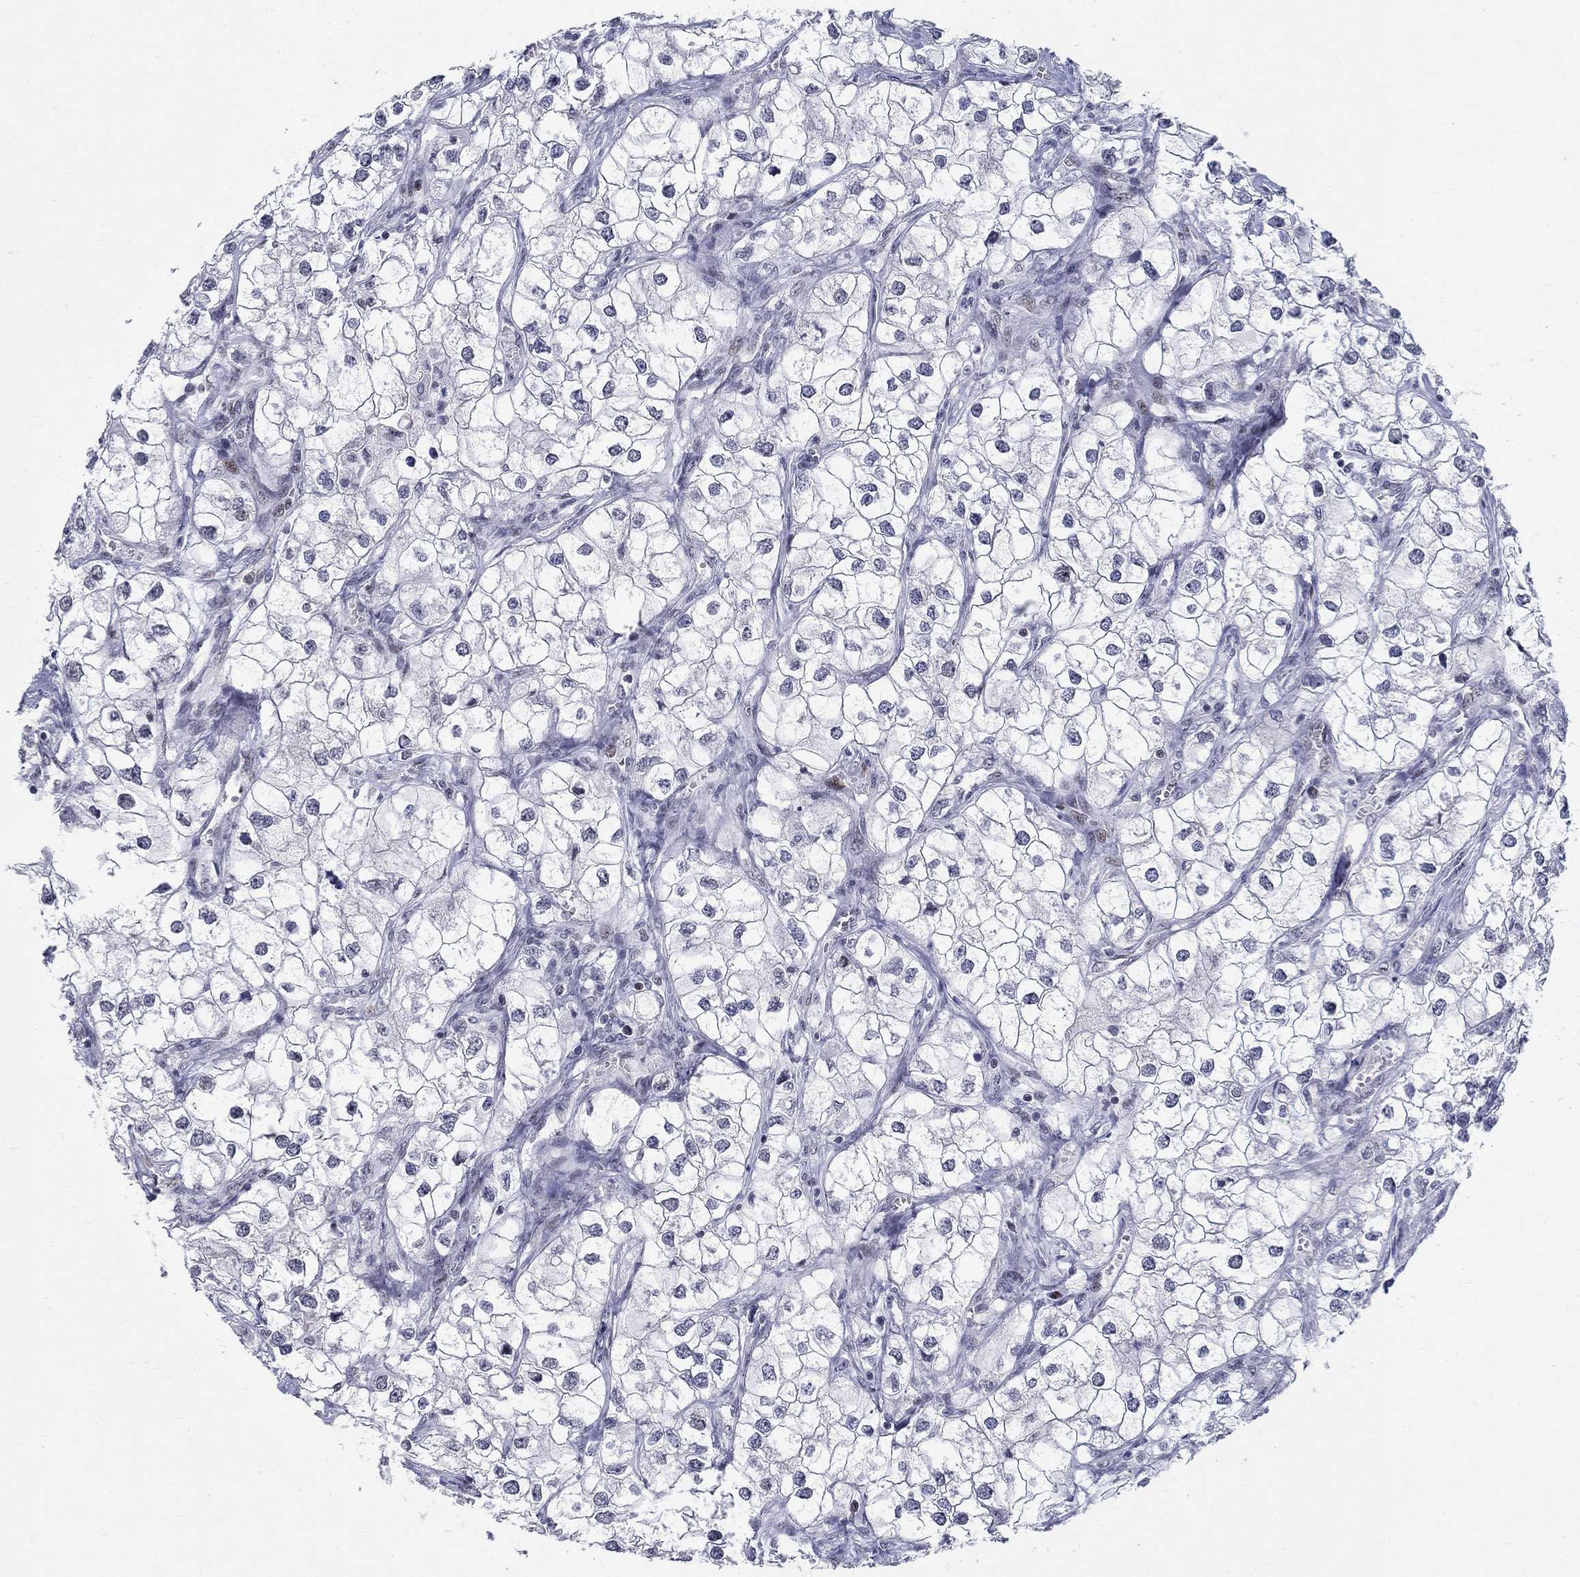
{"staining": {"intensity": "negative", "quantity": "none", "location": "none"}, "tissue": "renal cancer", "cell_type": "Tumor cells", "image_type": "cancer", "snomed": [{"axis": "morphology", "description": "Adenocarcinoma, NOS"}, {"axis": "topography", "description": "Kidney"}], "caption": "An immunohistochemistry image of renal cancer is shown. There is no staining in tumor cells of renal cancer.", "gene": "BHLHE22", "patient": {"sex": "male", "age": 59}}